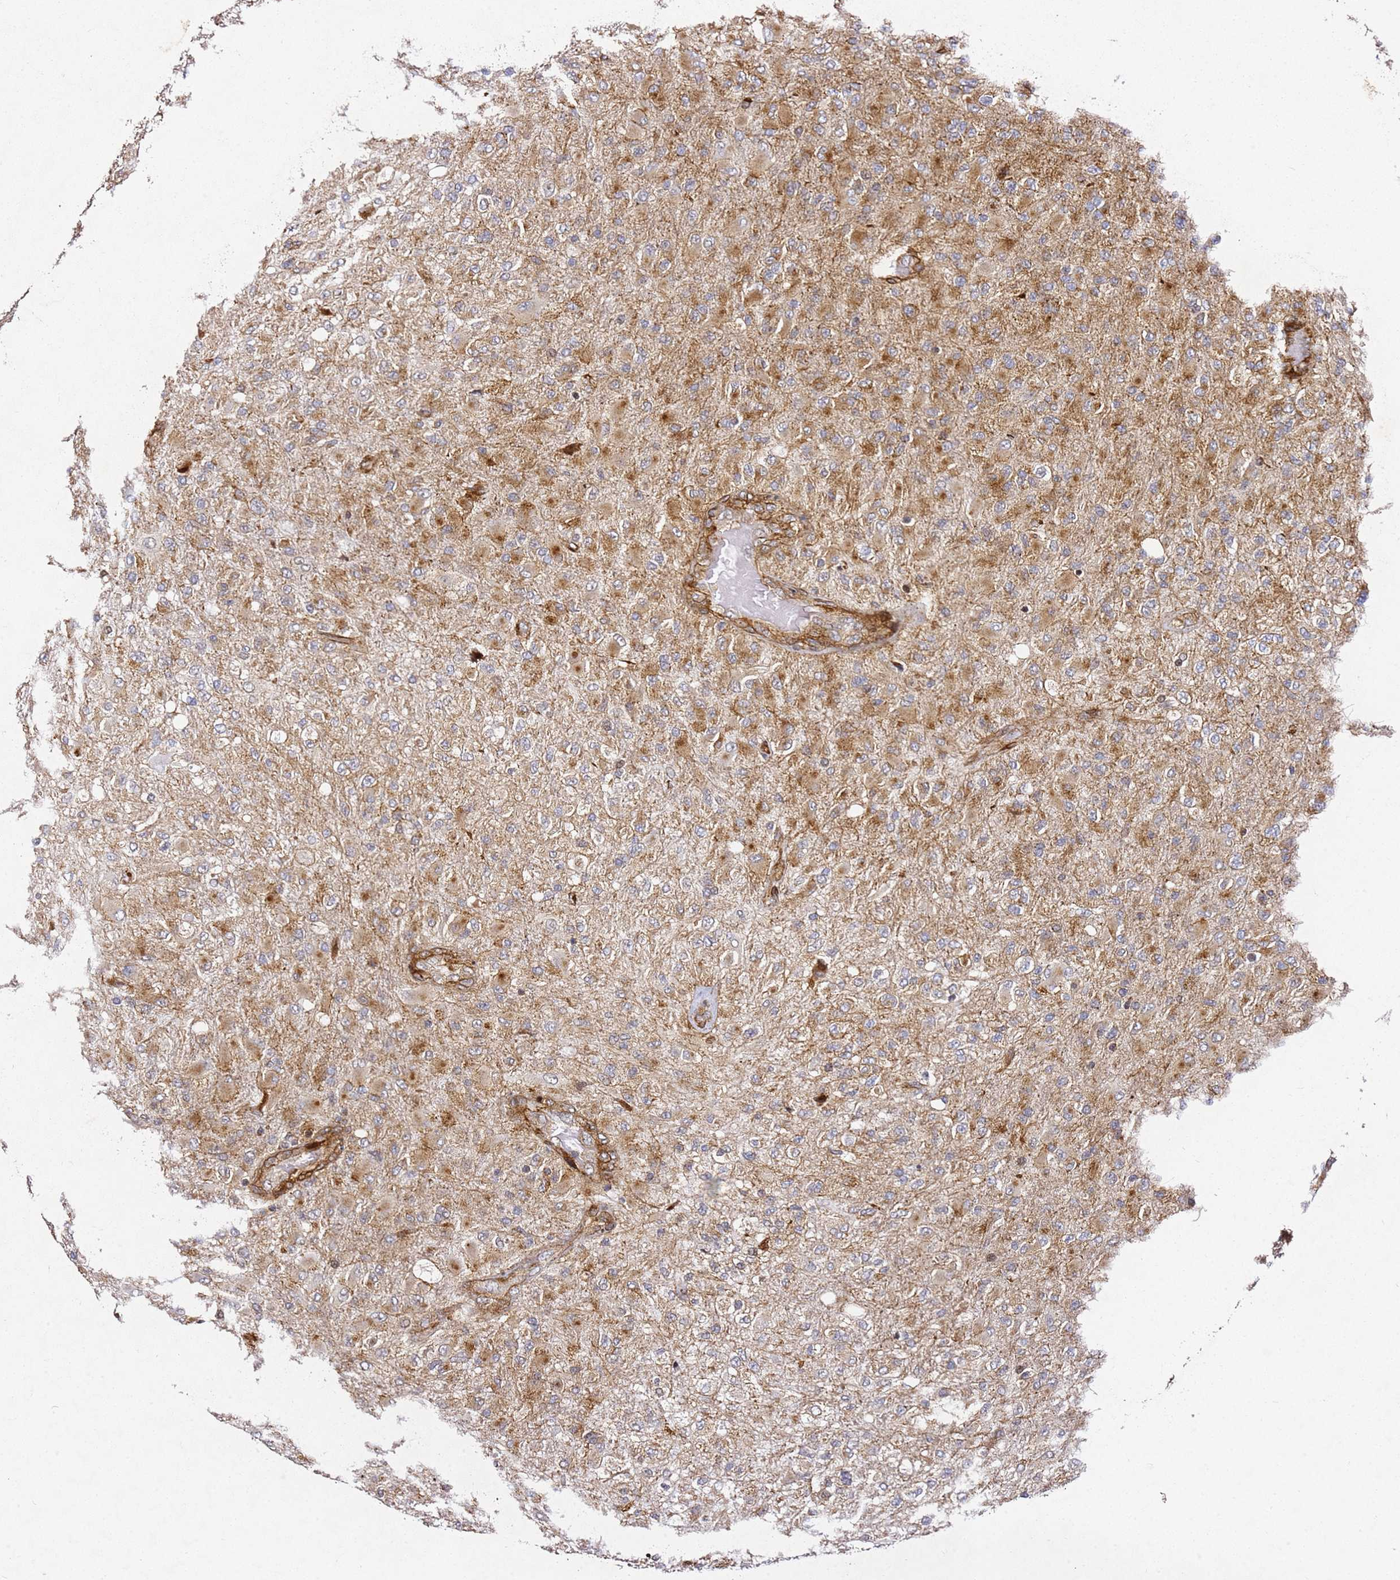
{"staining": {"intensity": "moderate", "quantity": "<25%", "location": "cytoplasmic/membranous"}, "tissue": "glioma", "cell_type": "Tumor cells", "image_type": "cancer", "snomed": [{"axis": "morphology", "description": "Glioma, malignant, Low grade"}, {"axis": "topography", "description": "Brain"}], "caption": "Immunohistochemistry (IHC) image of neoplastic tissue: human low-grade glioma (malignant) stained using IHC displays low levels of moderate protein expression localized specifically in the cytoplasmic/membranous of tumor cells, appearing as a cytoplasmic/membranous brown color.", "gene": "ZNF296", "patient": {"sex": "male", "age": 65}}